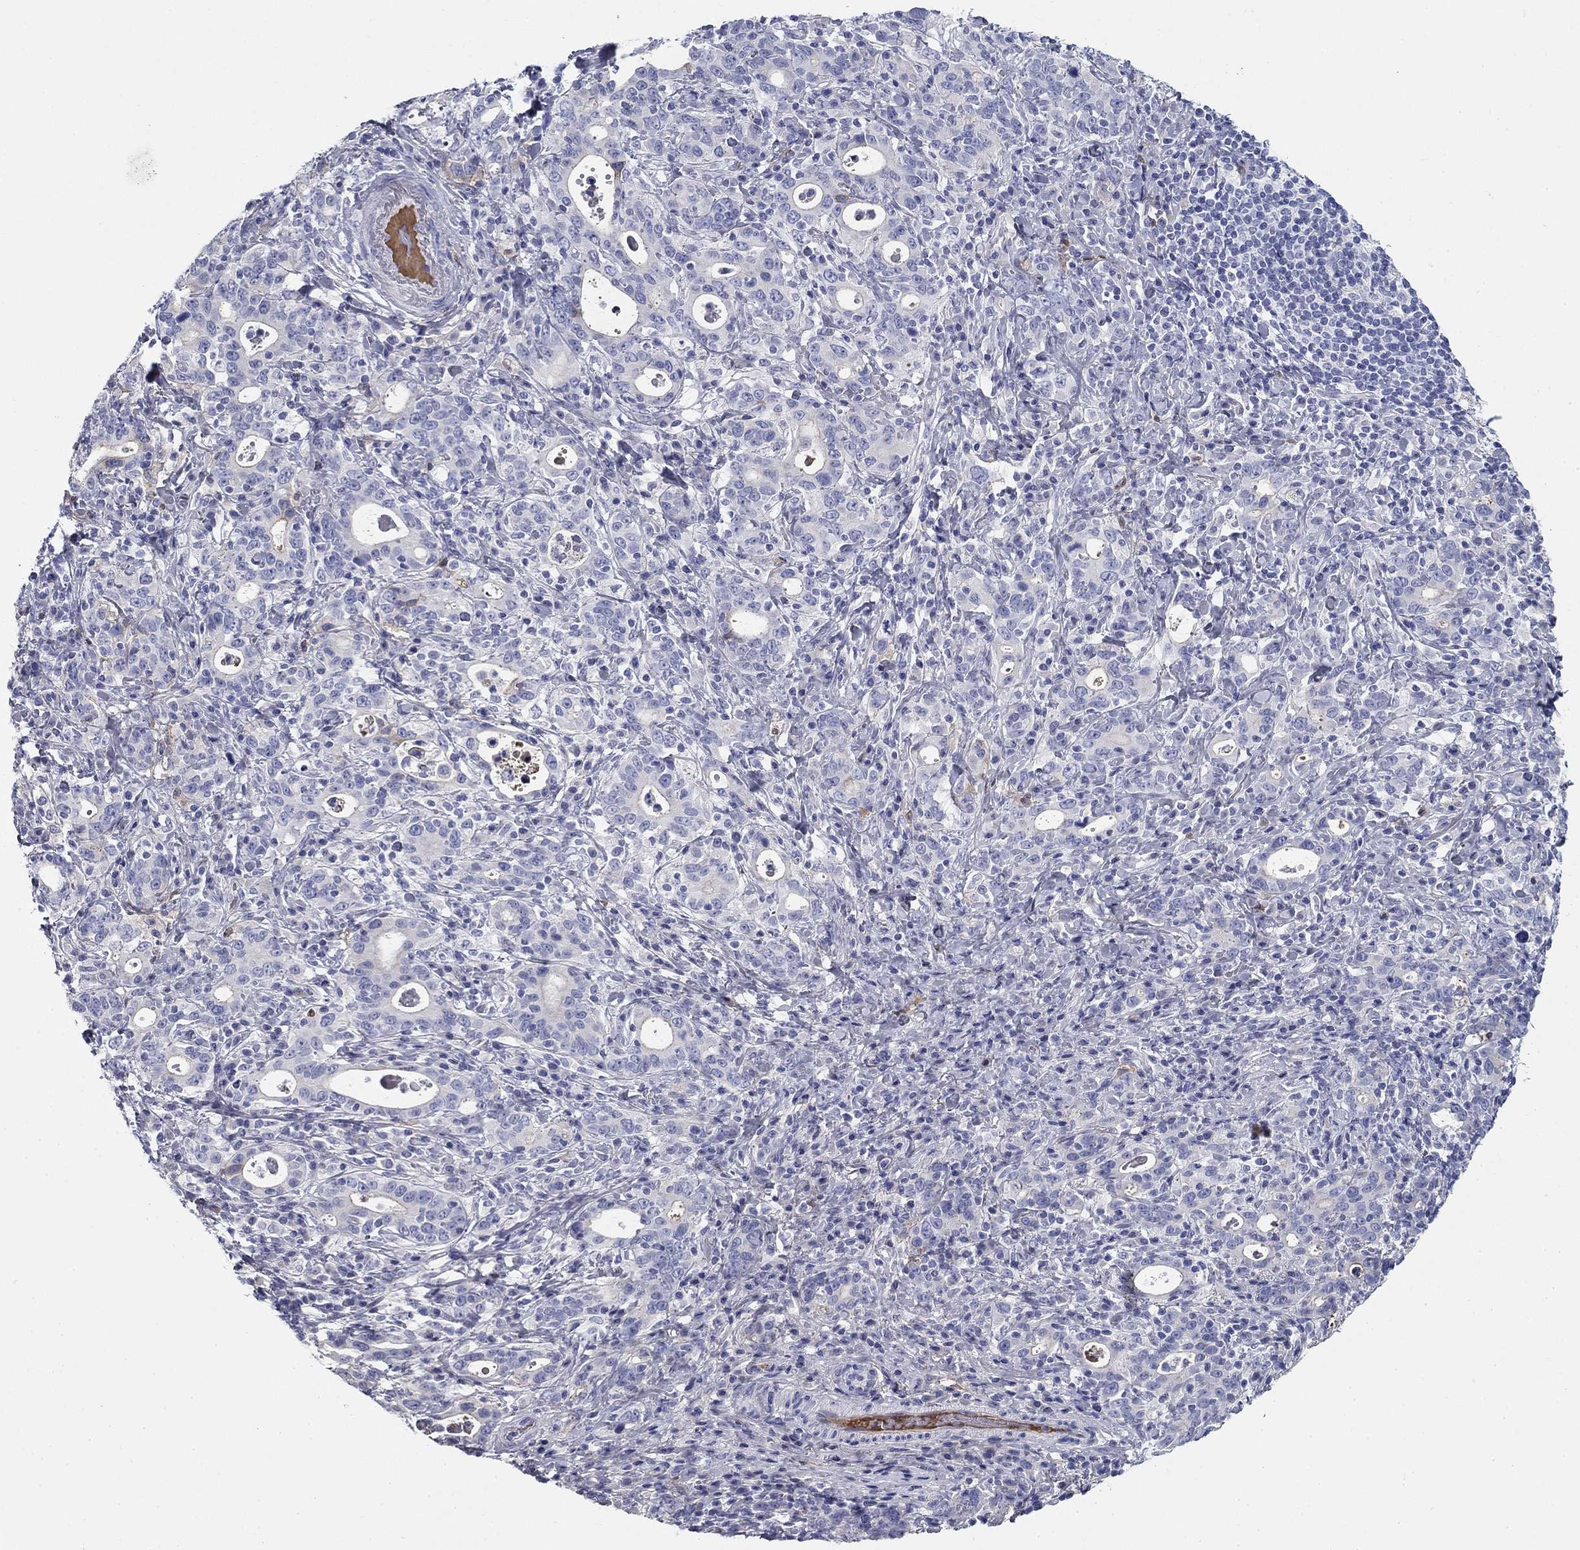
{"staining": {"intensity": "negative", "quantity": "none", "location": "none"}, "tissue": "stomach cancer", "cell_type": "Tumor cells", "image_type": "cancer", "snomed": [{"axis": "morphology", "description": "Adenocarcinoma, NOS"}, {"axis": "topography", "description": "Stomach"}], "caption": "Human stomach cancer (adenocarcinoma) stained for a protein using immunohistochemistry (IHC) reveals no expression in tumor cells.", "gene": "CPLX4", "patient": {"sex": "male", "age": 79}}